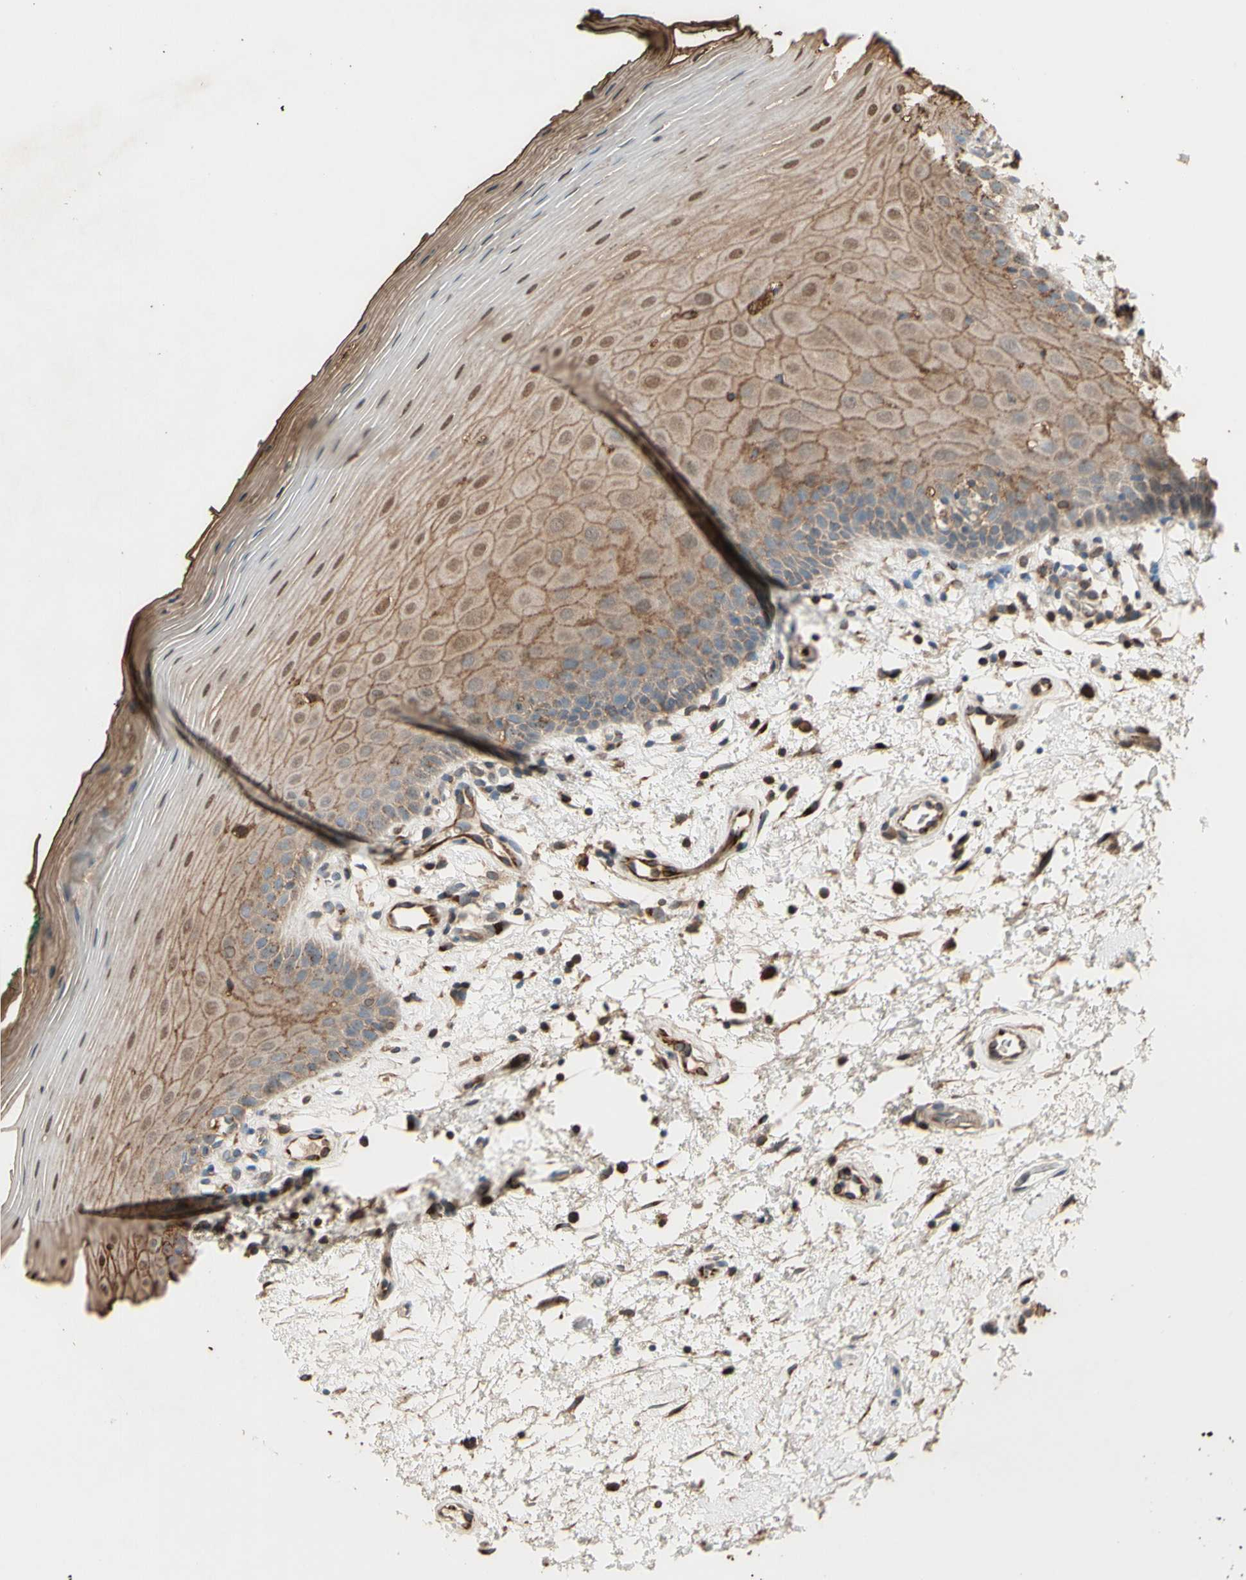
{"staining": {"intensity": "moderate", "quantity": ">75%", "location": "cytoplasmic/membranous"}, "tissue": "oral mucosa", "cell_type": "Squamous epithelial cells", "image_type": "normal", "snomed": [{"axis": "morphology", "description": "Normal tissue, NOS"}, {"axis": "topography", "description": "Skeletal muscle"}, {"axis": "topography", "description": "Oral tissue"}], "caption": "There is medium levels of moderate cytoplasmic/membranous expression in squamous epithelial cells of benign oral mucosa, as demonstrated by immunohistochemical staining (brown color).", "gene": "GALNT5", "patient": {"sex": "male", "age": 58}}